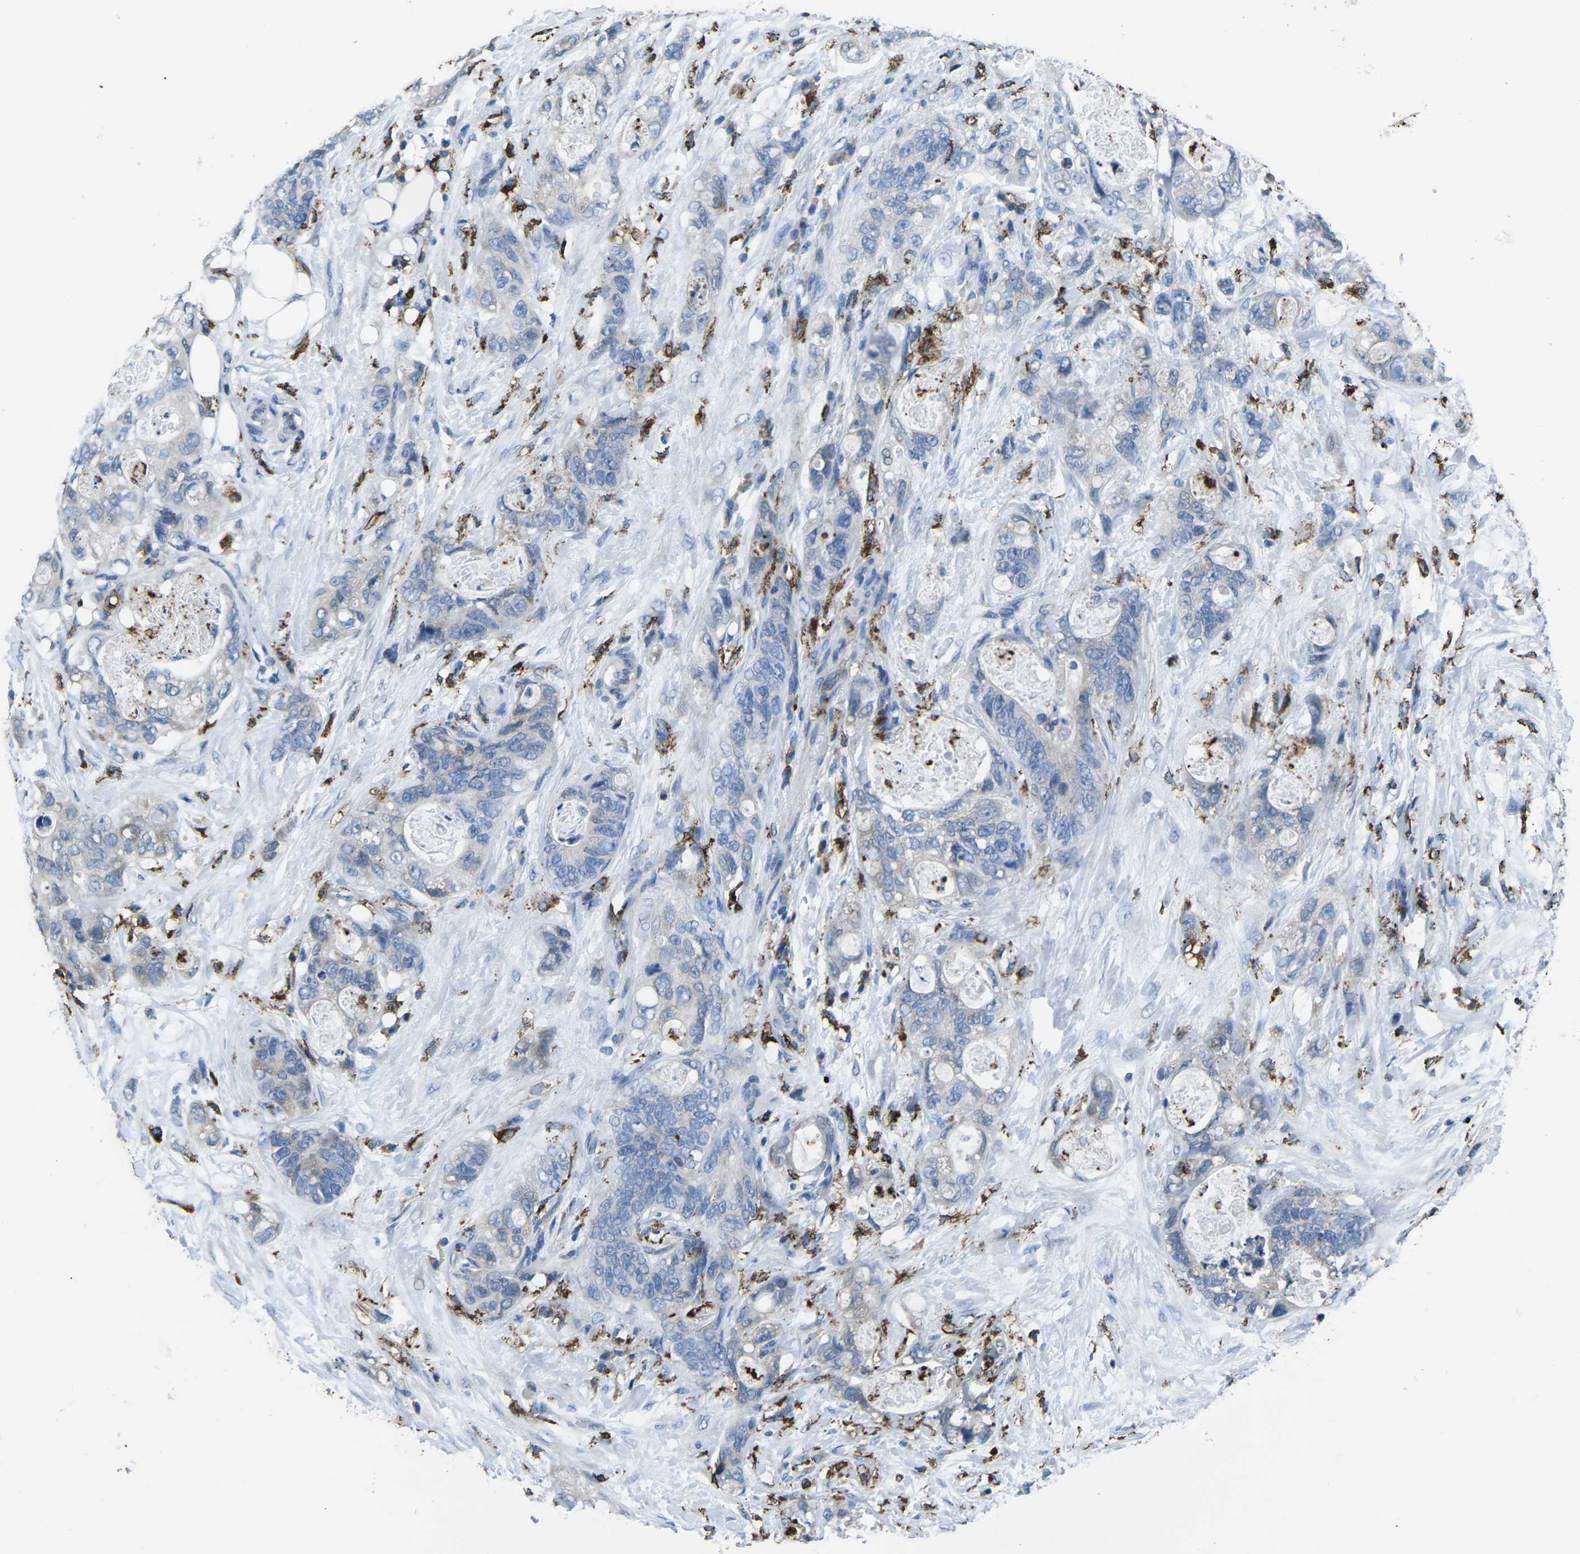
{"staining": {"intensity": "negative", "quantity": "none", "location": "none"}, "tissue": "stomach cancer", "cell_type": "Tumor cells", "image_type": "cancer", "snomed": [{"axis": "morphology", "description": "Adenocarcinoma, NOS"}, {"axis": "topography", "description": "Stomach"}], "caption": "Stomach cancer (adenocarcinoma) was stained to show a protein in brown. There is no significant staining in tumor cells.", "gene": "PTPN1", "patient": {"sex": "female", "age": 89}}